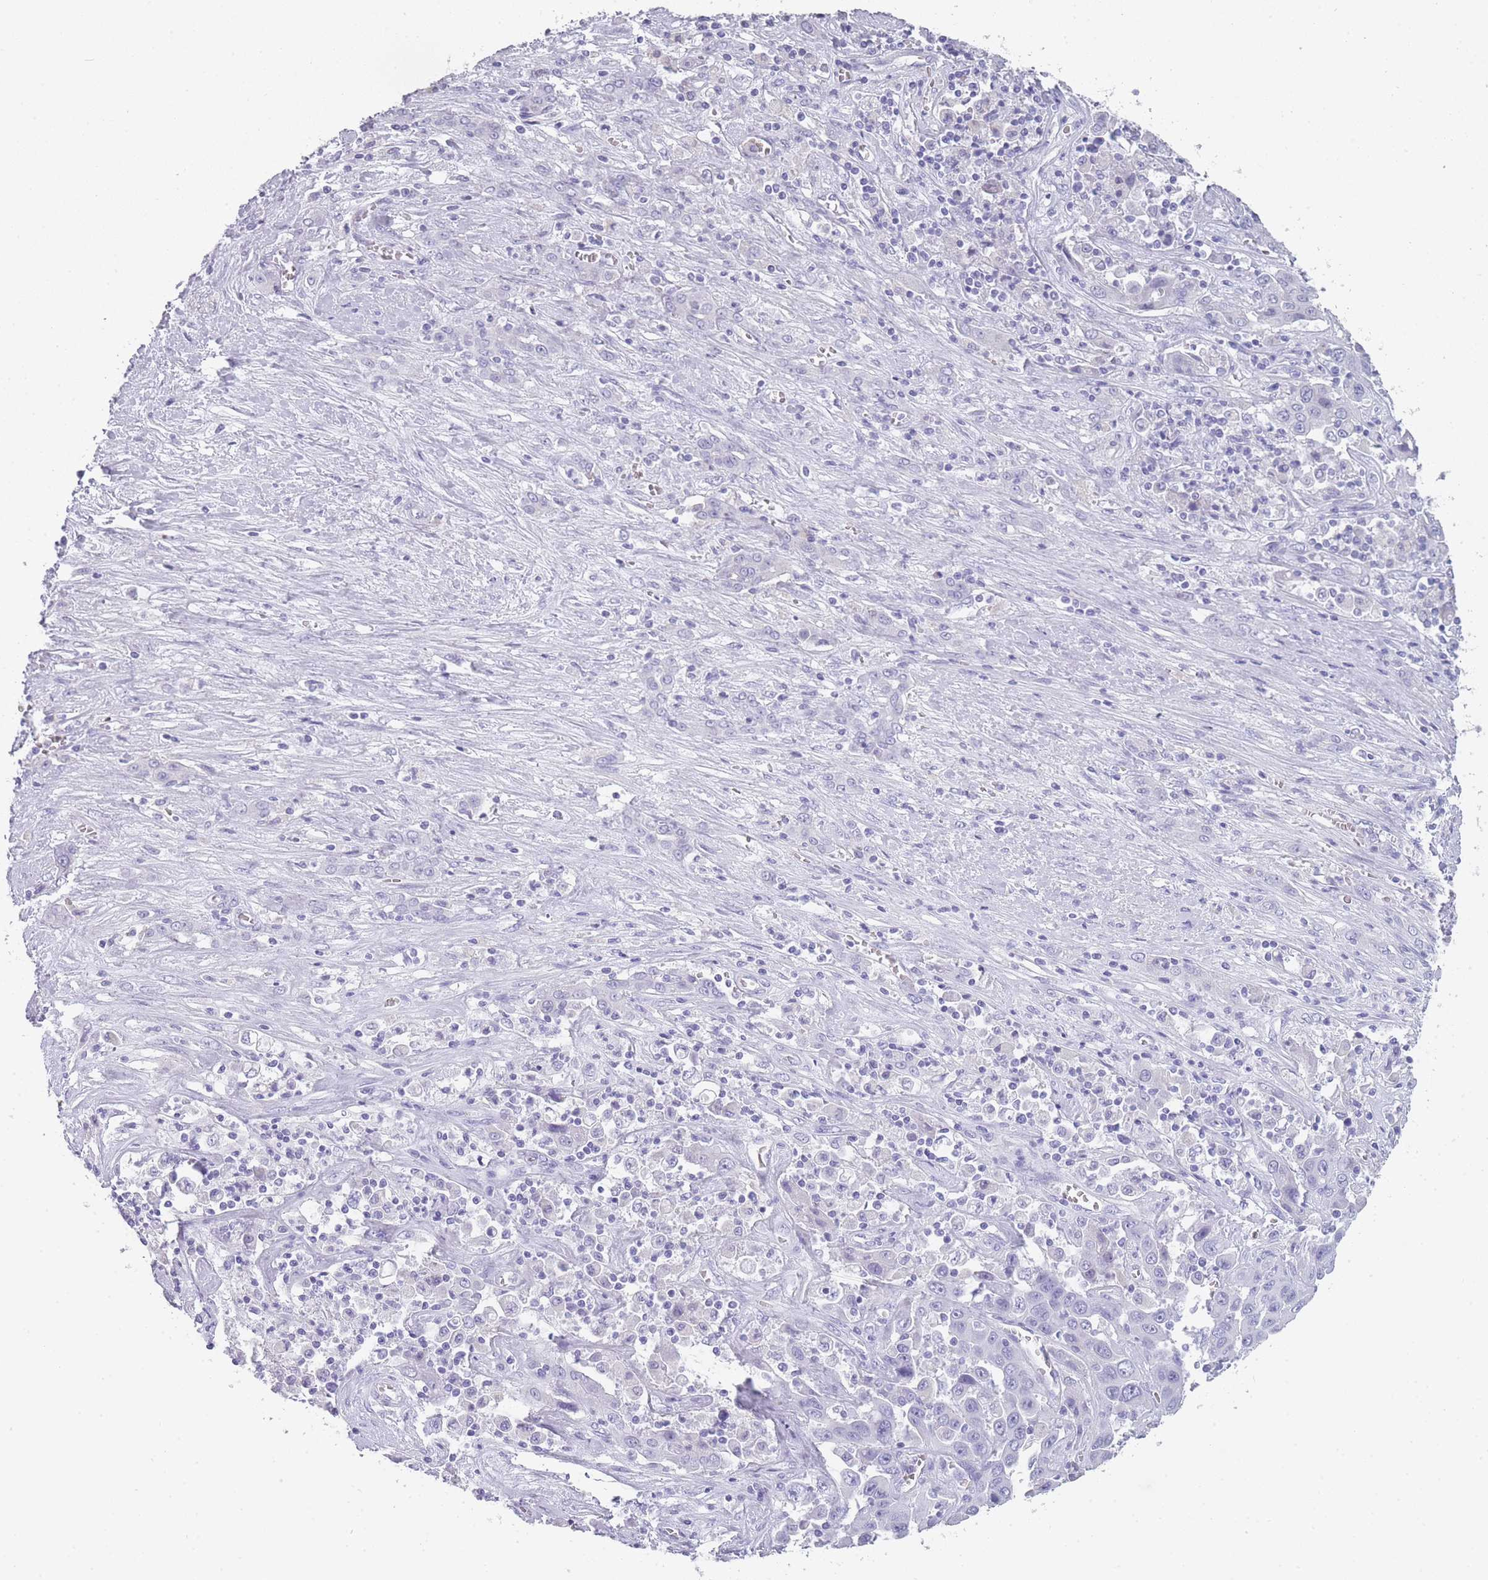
{"staining": {"intensity": "negative", "quantity": "none", "location": "none"}, "tissue": "liver cancer", "cell_type": "Tumor cells", "image_type": "cancer", "snomed": [{"axis": "morphology", "description": "Cholangiocarcinoma"}, {"axis": "topography", "description": "Liver"}], "caption": "Liver cancer was stained to show a protein in brown. There is no significant expression in tumor cells.", "gene": "TCP11", "patient": {"sex": "female", "age": 52}}